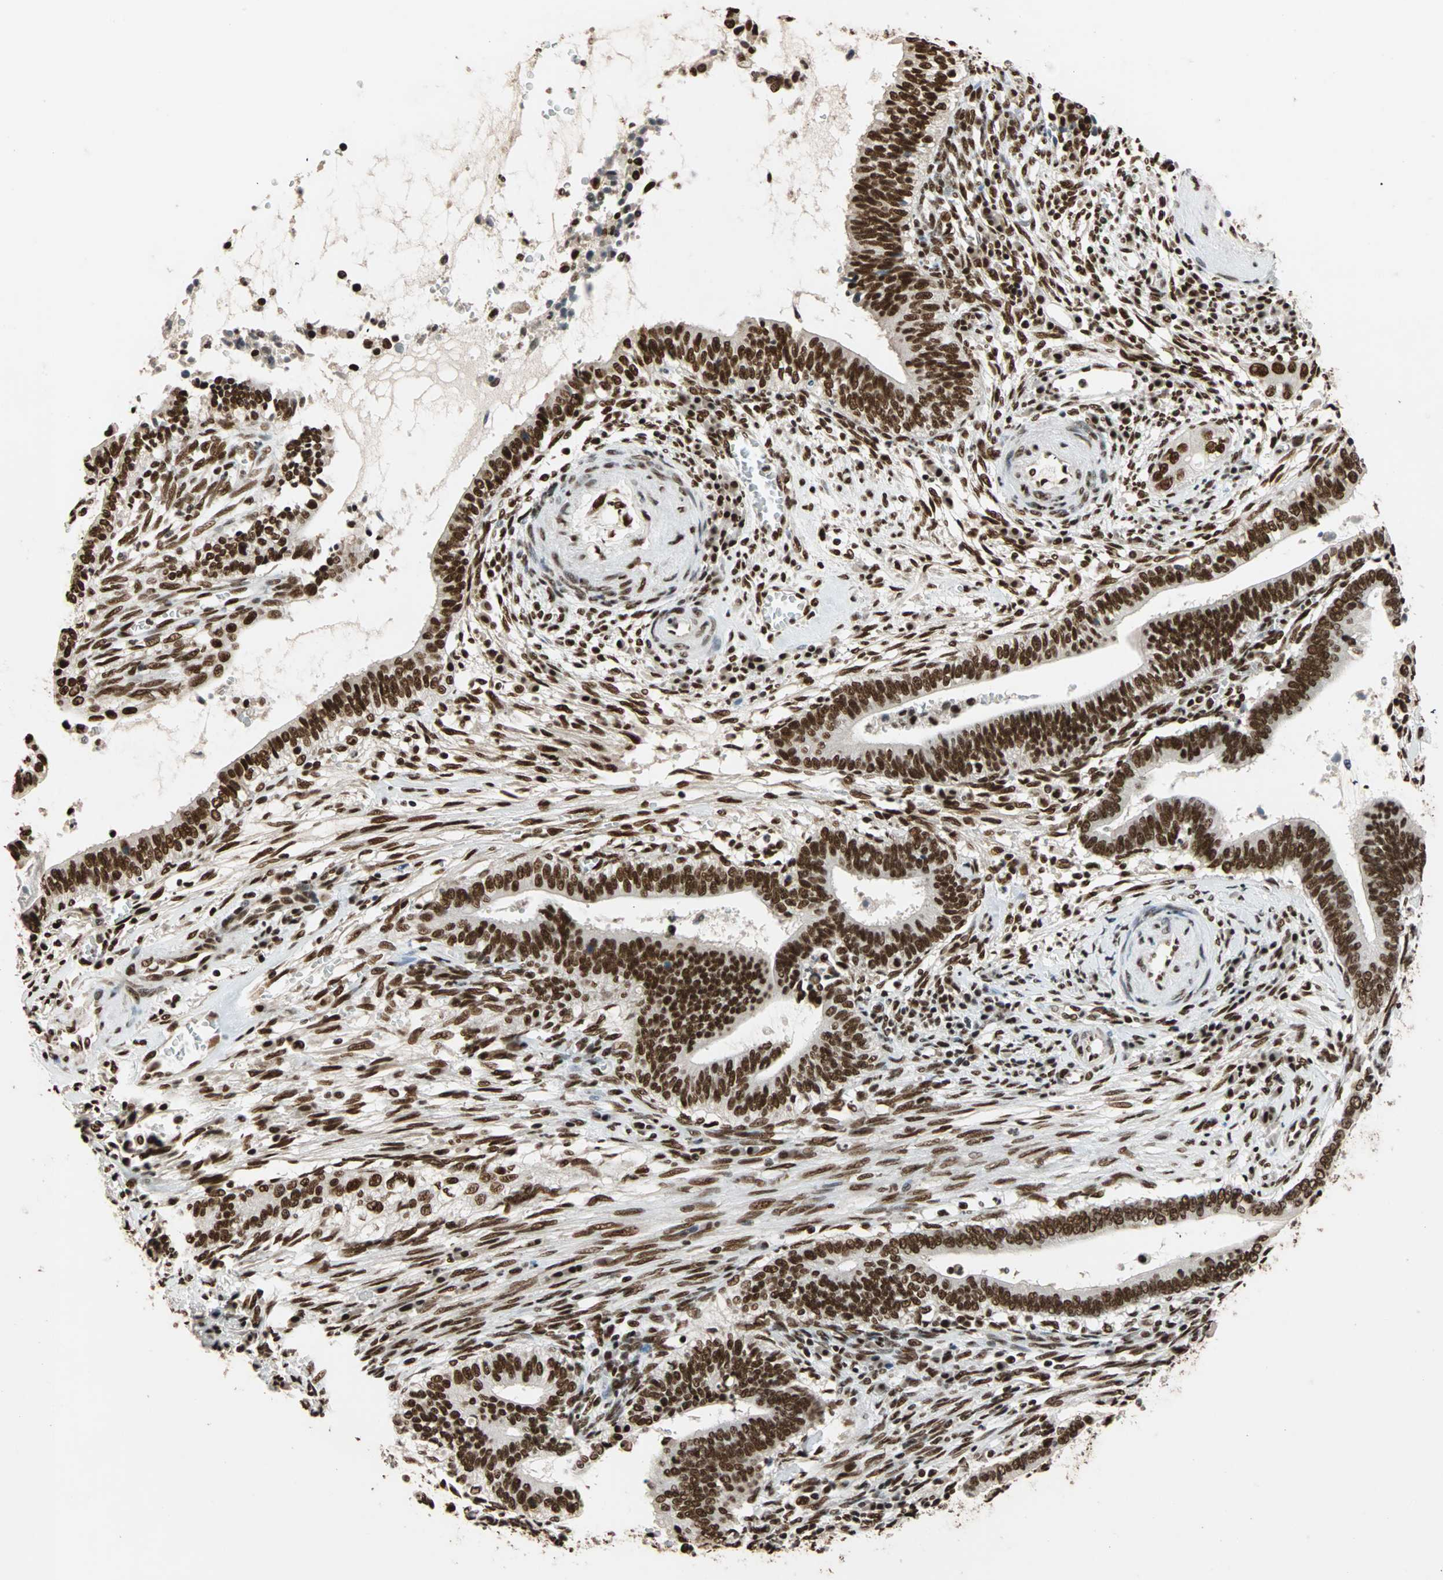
{"staining": {"intensity": "strong", "quantity": ">75%", "location": "nuclear"}, "tissue": "cervical cancer", "cell_type": "Tumor cells", "image_type": "cancer", "snomed": [{"axis": "morphology", "description": "Adenocarcinoma, NOS"}, {"axis": "topography", "description": "Cervix"}], "caption": "DAB (3,3'-diaminobenzidine) immunohistochemical staining of human cervical adenocarcinoma exhibits strong nuclear protein staining in approximately >75% of tumor cells.", "gene": "ILF2", "patient": {"sex": "female", "age": 44}}